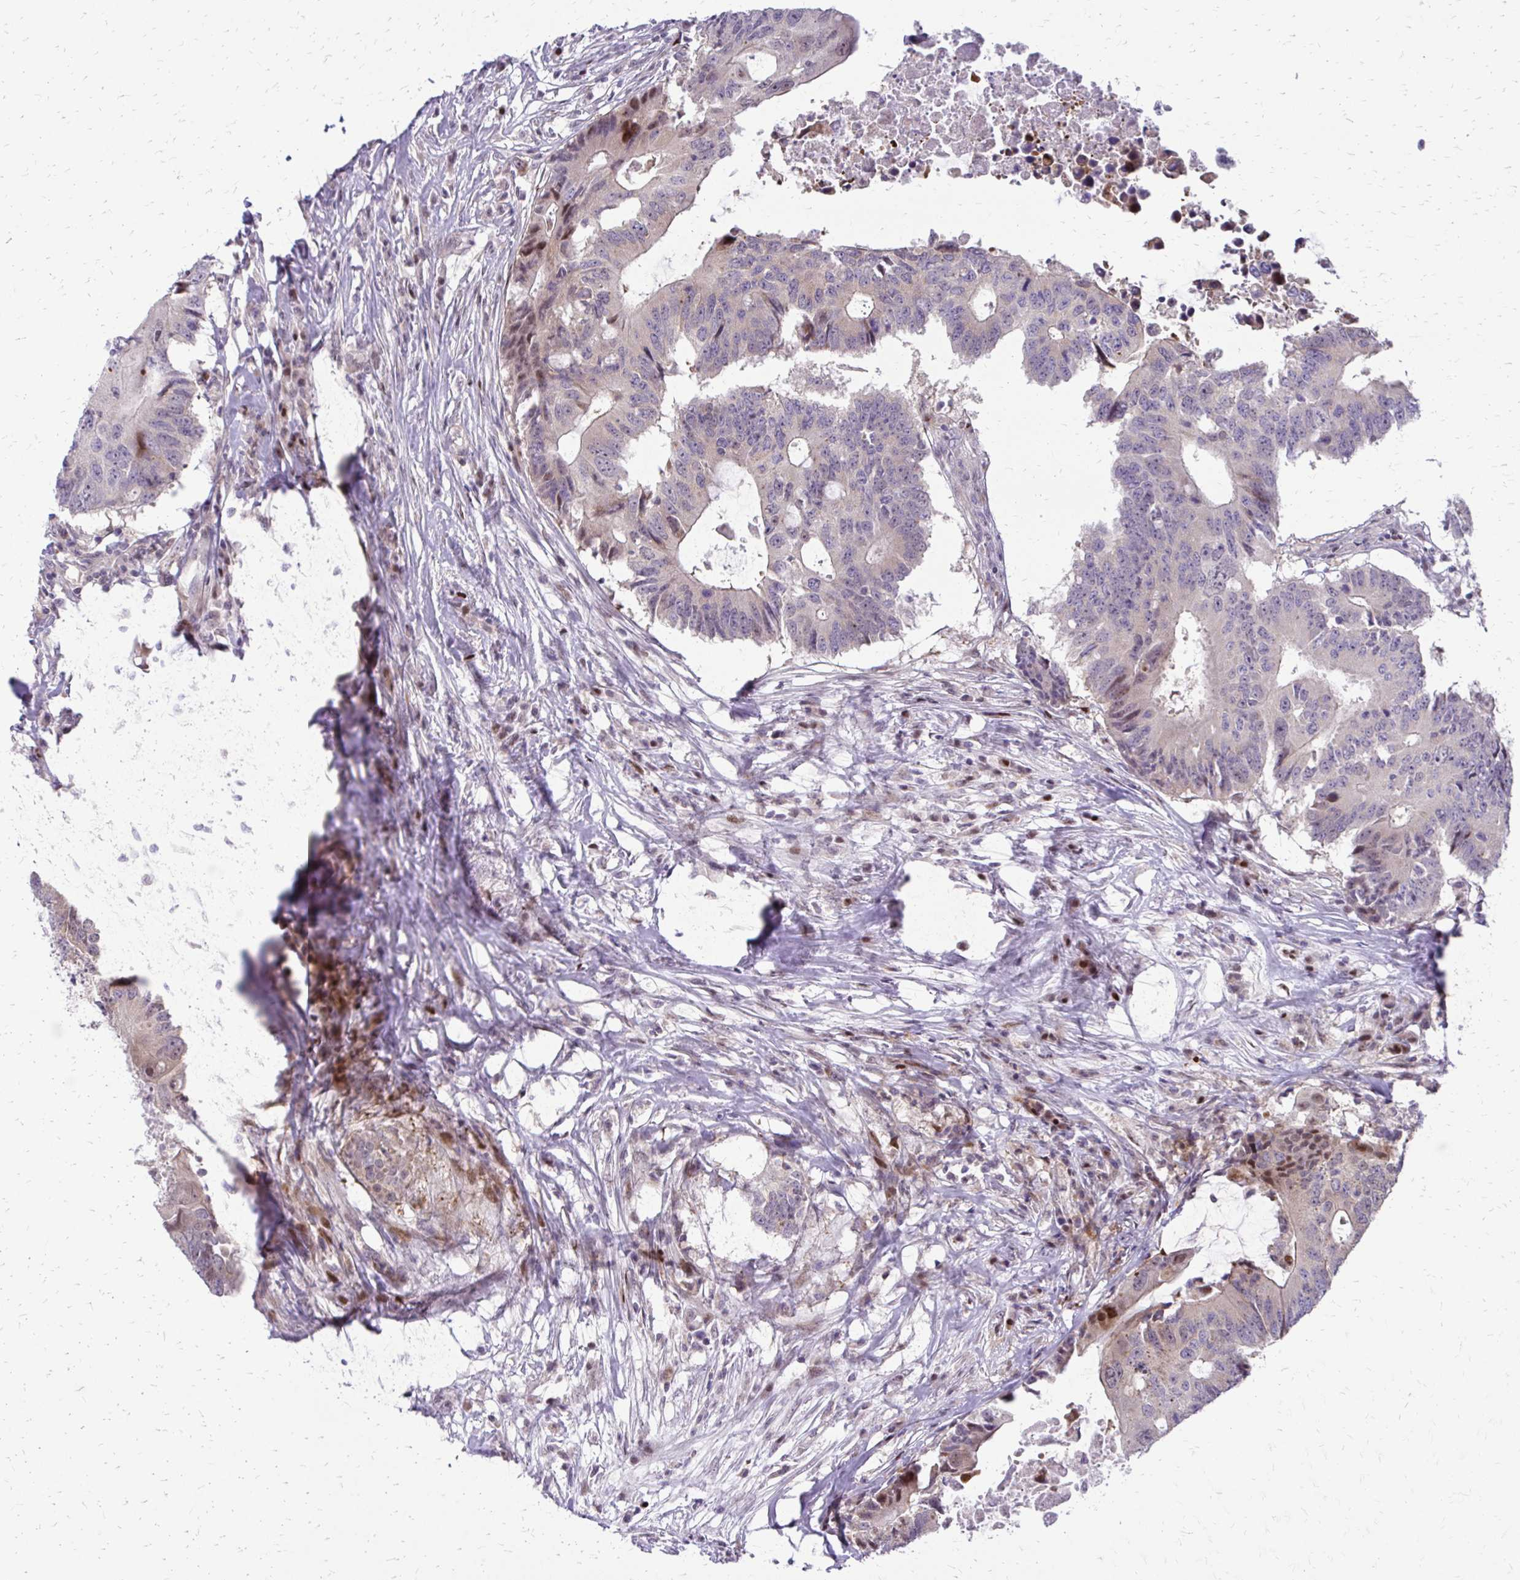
{"staining": {"intensity": "moderate", "quantity": "<25%", "location": "nuclear"}, "tissue": "colorectal cancer", "cell_type": "Tumor cells", "image_type": "cancer", "snomed": [{"axis": "morphology", "description": "Adenocarcinoma, NOS"}, {"axis": "topography", "description": "Colon"}], "caption": "The micrograph reveals immunohistochemical staining of colorectal adenocarcinoma. There is moderate nuclear staining is appreciated in approximately <25% of tumor cells. (Stains: DAB (3,3'-diaminobenzidine) in brown, nuclei in blue, Microscopy: brightfield microscopy at high magnification).", "gene": "PPDPFL", "patient": {"sex": "male", "age": 71}}